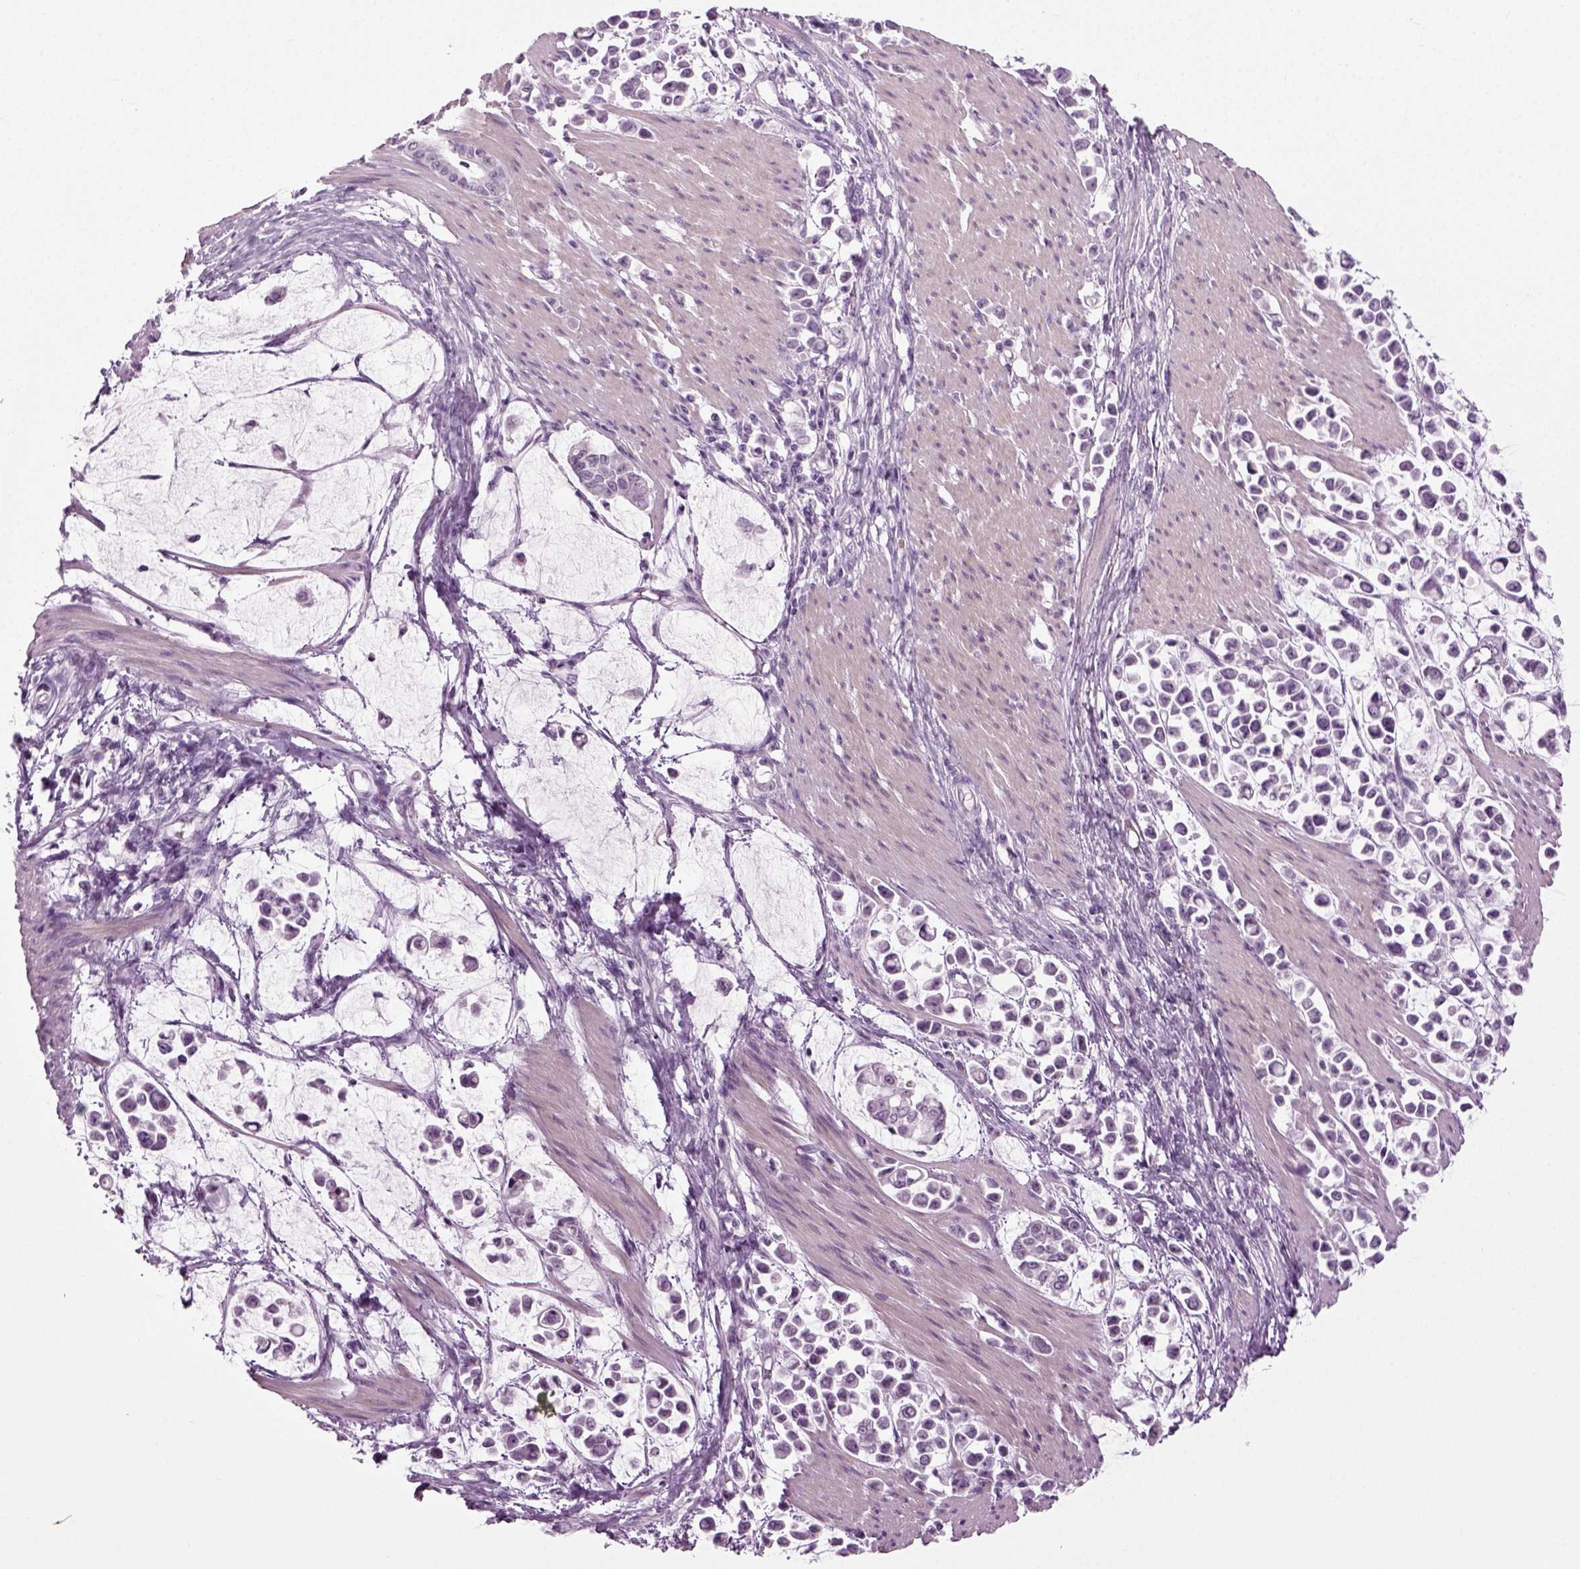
{"staining": {"intensity": "negative", "quantity": "none", "location": "none"}, "tissue": "stomach cancer", "cell_type": "Tumor cells", "image_type": "cancer", "snomed": [{"axis": "morphology", "description": "Adenocarcinoma, NOS"}, {"axis": "topography", "description": "Stomach"}], "caption": "Human adenocarcinoma (stomach) stained for a protein using immunohistochemistry (IHC) shows no expression in tumor cells.", "gene": "ZC2HC1C", "patient": {"sex": "male", "age": 82}}